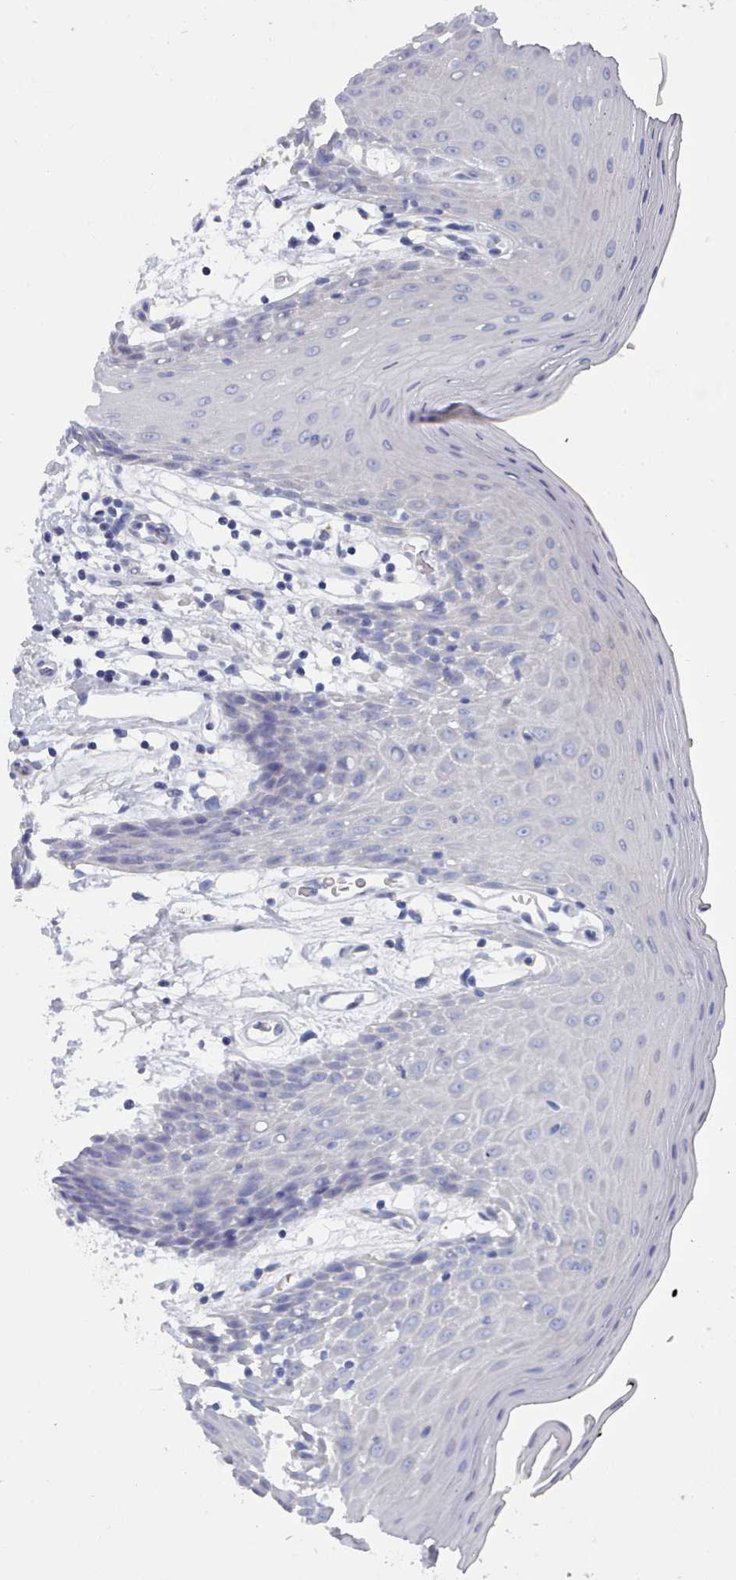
{"staining": {"intensity": "negative", "quantity": "none", "location": "none"}, "tissue": "oral mucosa", "cell_type": "Squamous epithelial cells", "image_type": "normal", "snomed": [{"axis": "morphology", "description": "Normal tissue, NOS"}, {"axis": "topography", "description": "Oral tissue"}, {"axis": "topography", "description": "Tounge, NOS"}], "caption": "An image of oral mucosa stained for a protein demonstrates no brown staining in squamous epithelial cells.", "gene": "ENSG00000285188", "patient": {"sex": "female", "age": 59}}